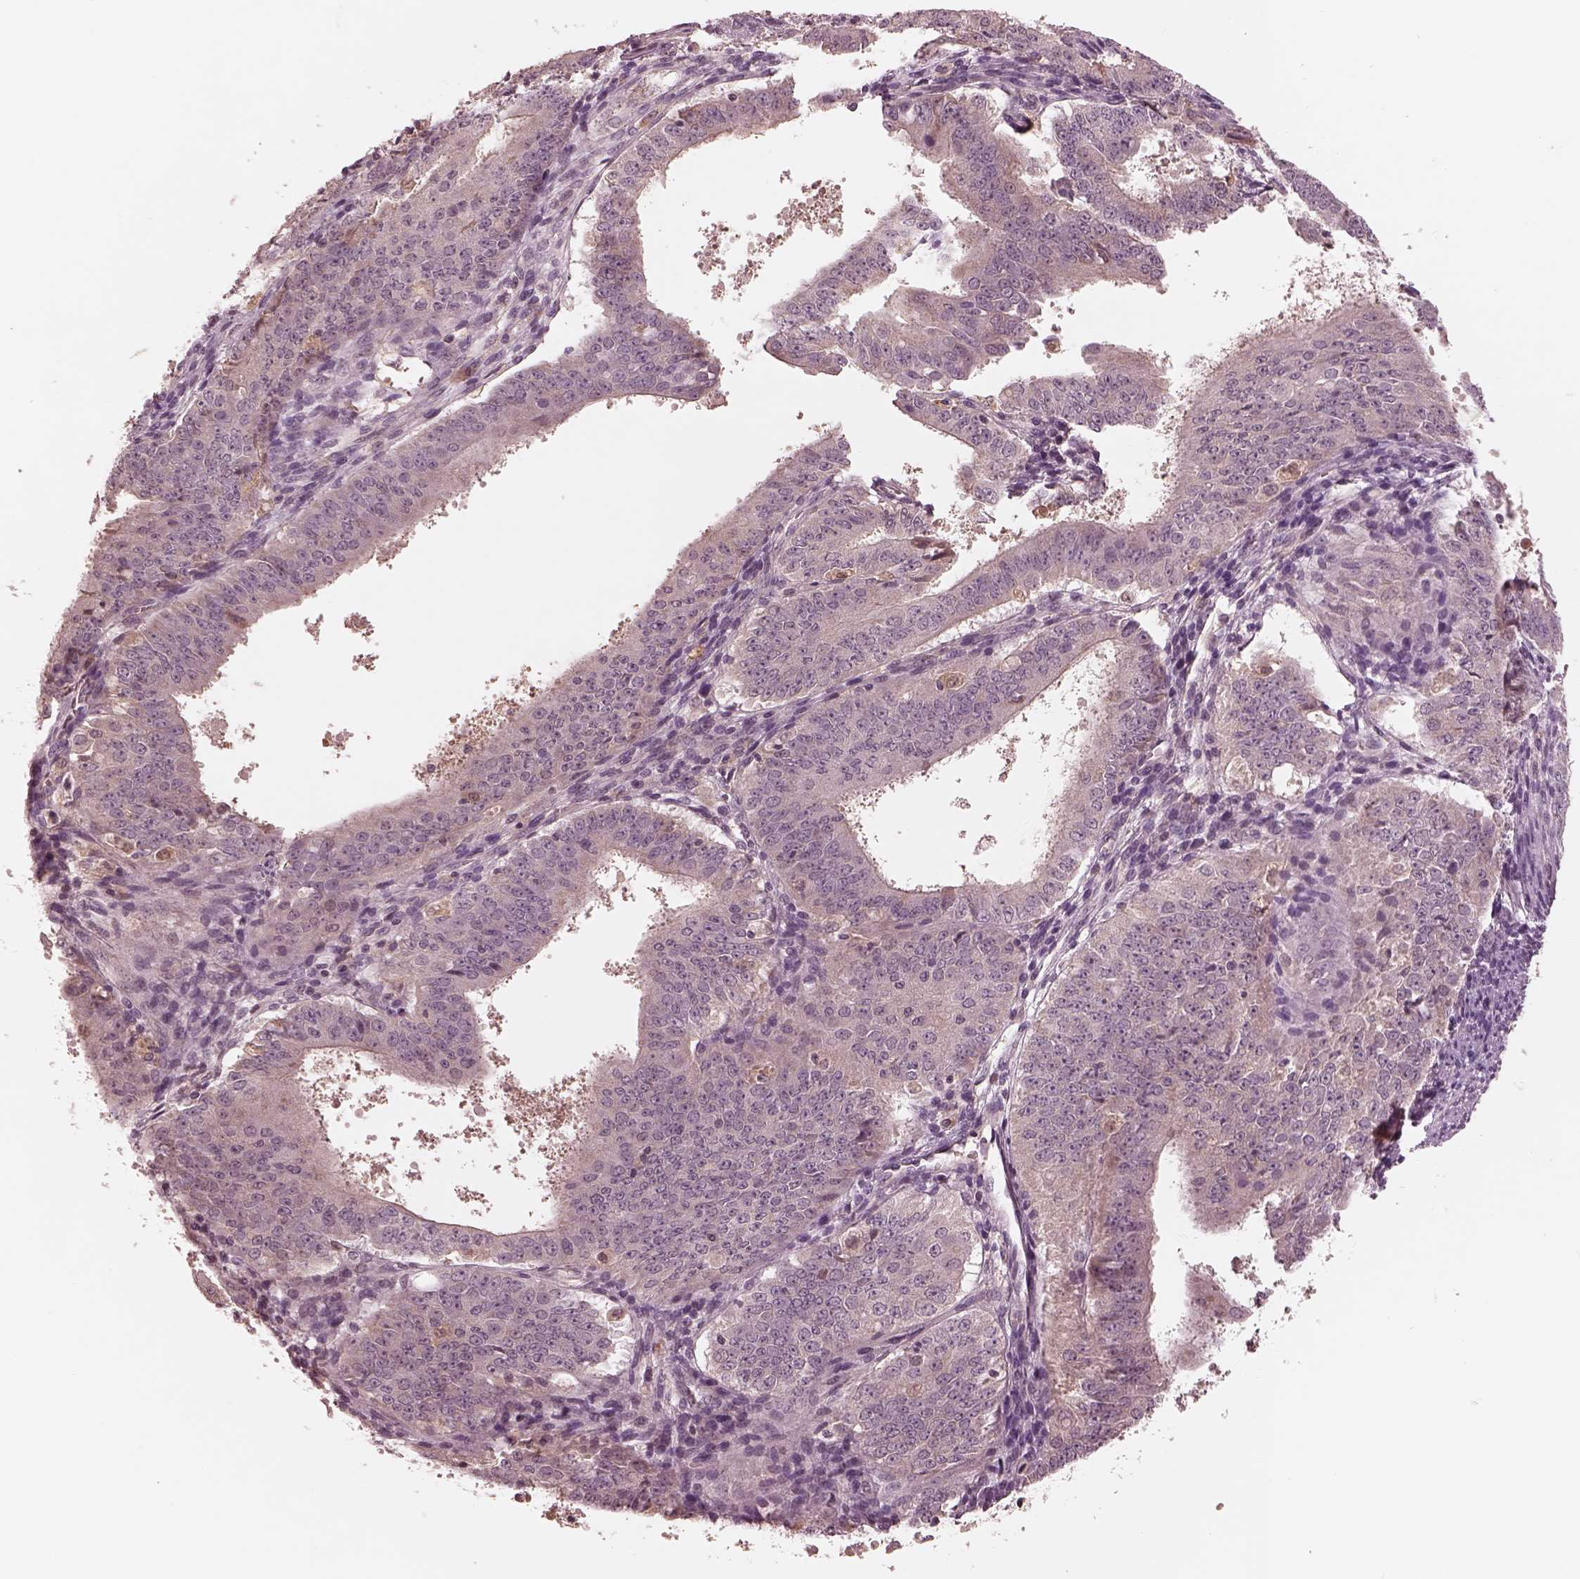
{"staining": {"intensity": "negative", "quantity": "none", "location": "none"}, "tissue": "ovarian cancer", "cell_type": "Tumor cells", "image_type": "cancer", "snomed": [{"axis": "morphology", "description": "Carcinoma, endometroid"}, {"axis": "topography", "description": "Ovary"}], "caption": "Human ovarian cancer stained for a protein using immunohistochemistry reveals no positivity in tumor cells.", "gene": "TF", "patient": {"sex": "female", "age": 42}}